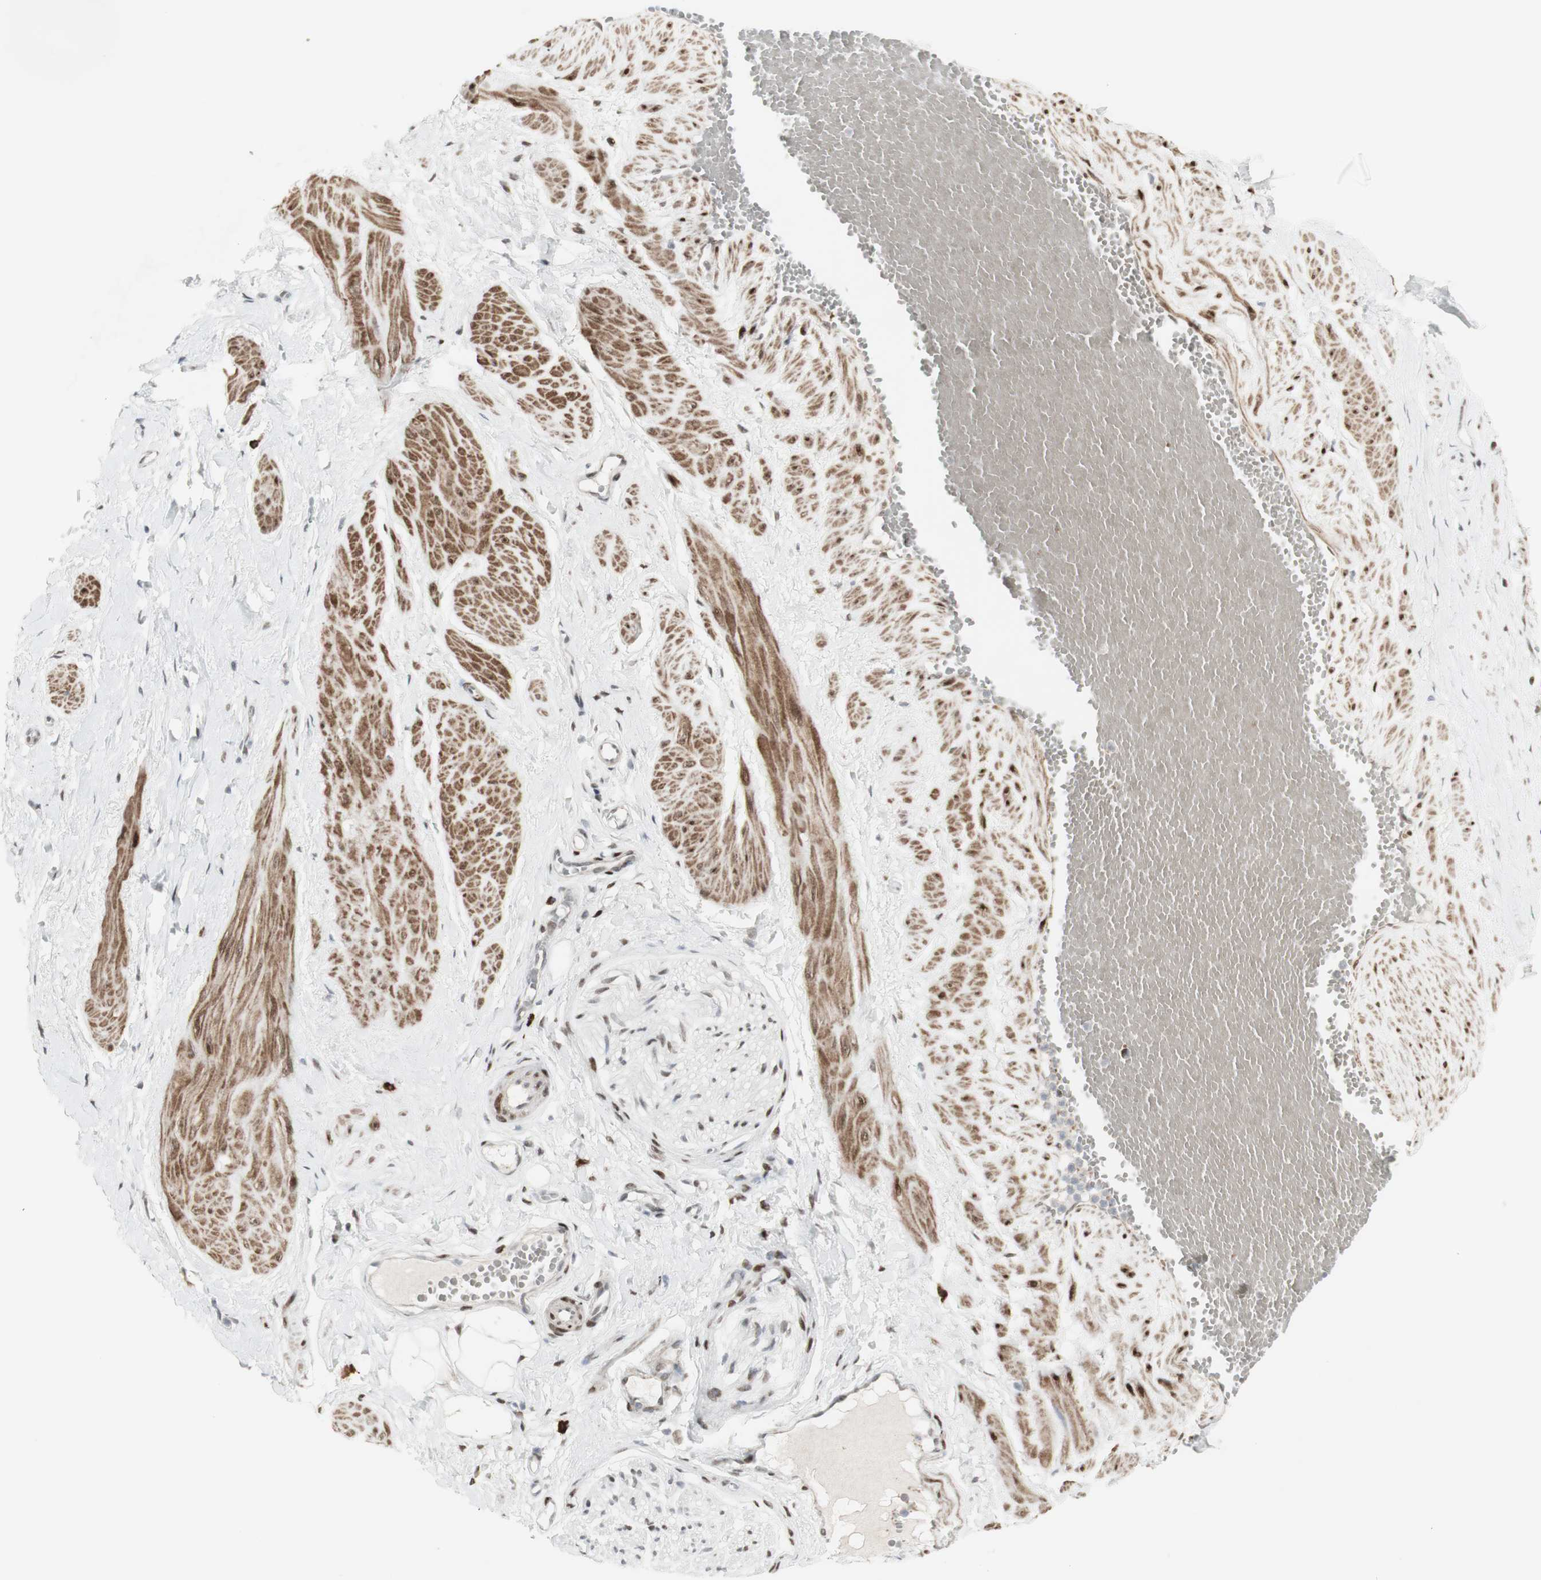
{"staining": {"intensity": "negative", "quantity": "none", "location": "none"}, "tissue": "adipose tissue", "cell_type": "Adipocytes", "image_type": "normal", "snomed": [{"axis": "morphology", "description": "Normal tissue, NOS"}, {"axis": "topography", "description": "Soft tissue"}, {"axis": "topography", "description": "Vascular tissue"}], "caption": "A micrograph of human adipose tissue is negative for staining in adipocytes. (DAB IHC with hematoxylin counter stain).", "gene": "C1orf116", "patient": {"sex": "female", "age": 35}}